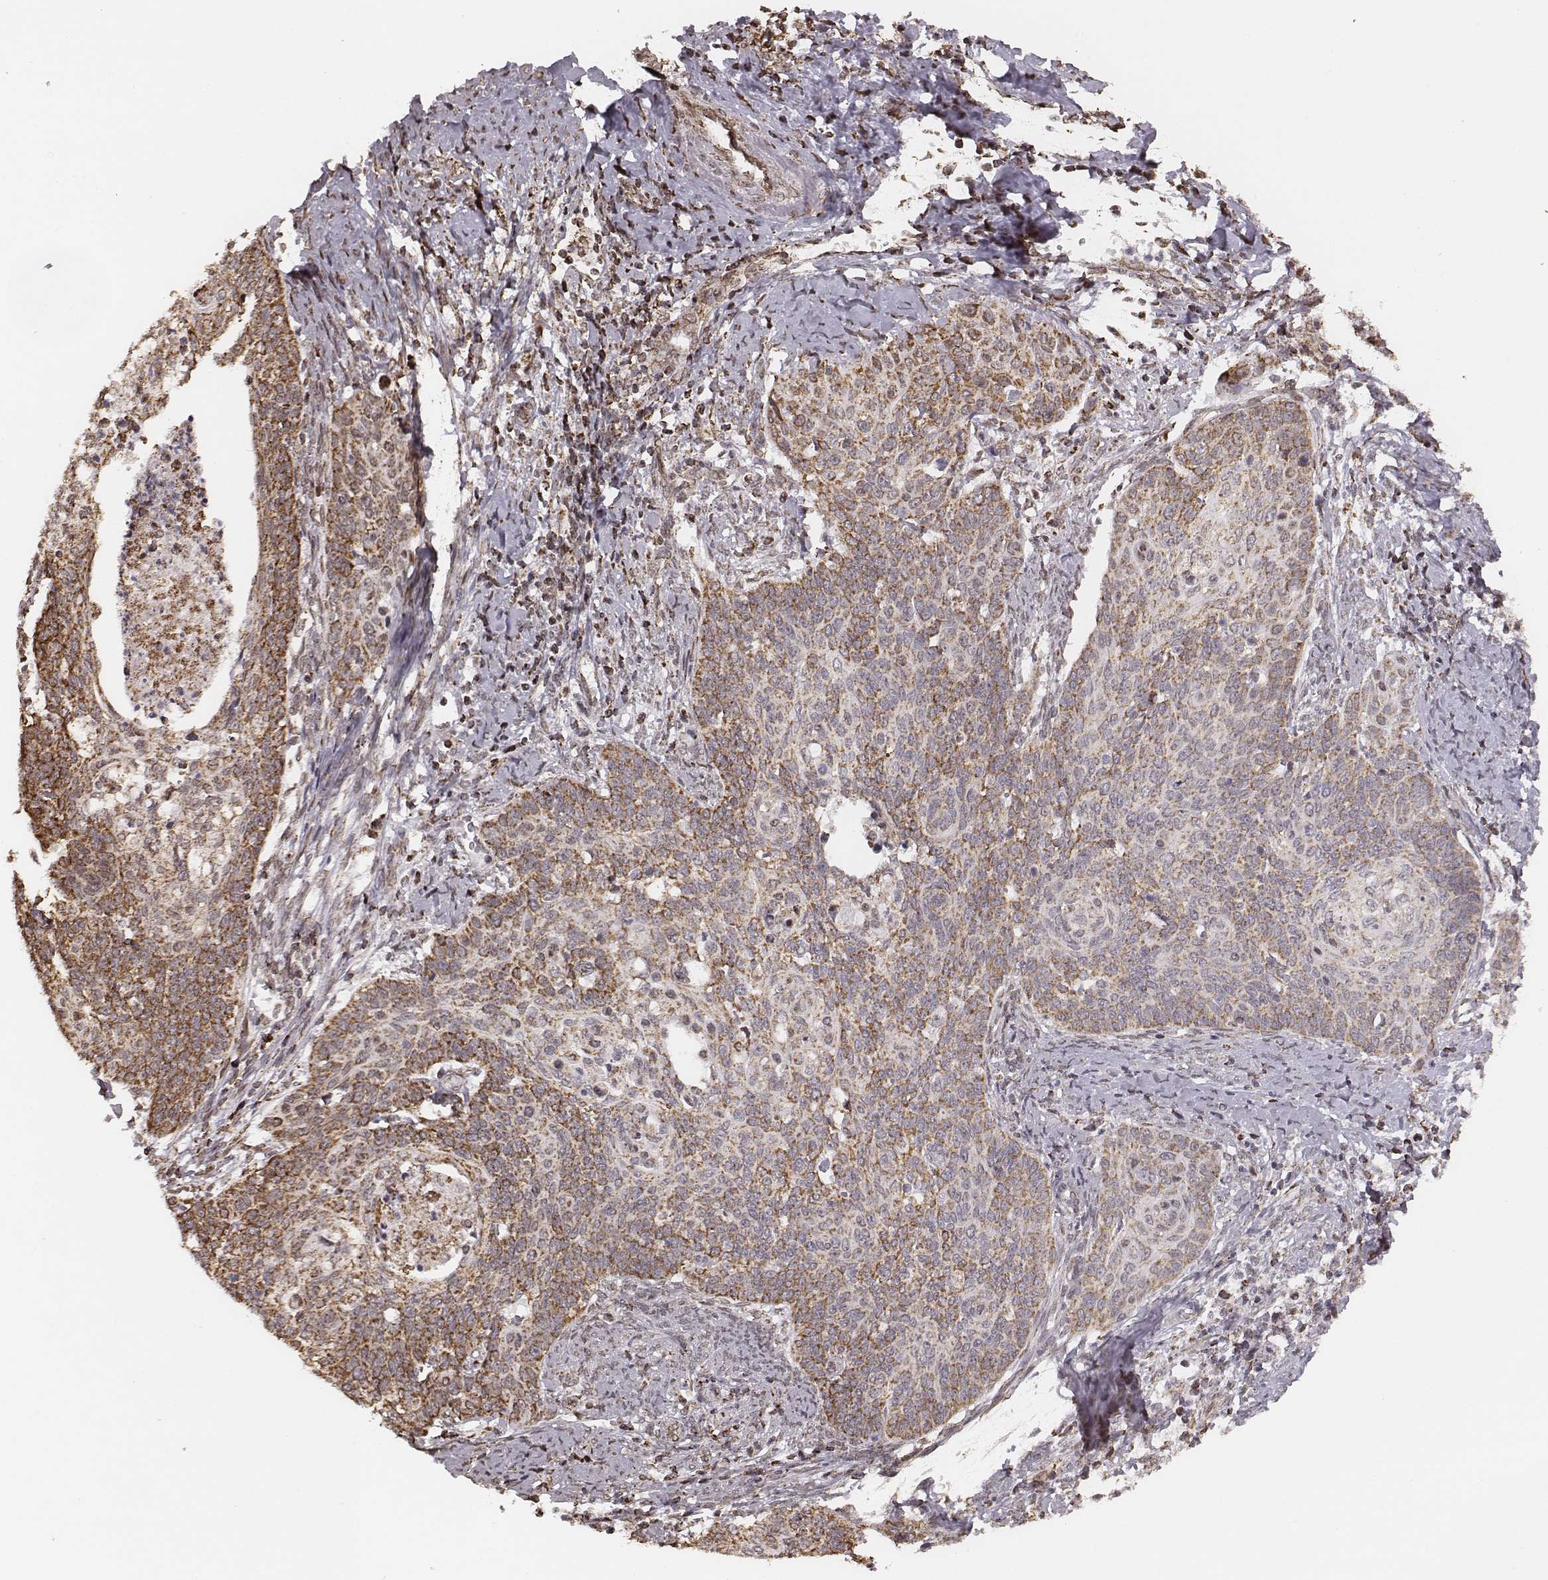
{"staining": {"intensity": "moderate", "quantity": ">75%", "location": "cytoplasmic/membranous"}, "tissue": "cervical cancer", "cell_type": "Tumor cells", "image_type": "cancer", "snomed": [{"axis": "morphology", "description": "Normal tissue, NOS"}, {"axis": "morphology", "description": "Squamous cell carcinoma, NOS"}, {"axis": "topography", "description": "Cervix"}], "caption": "Immunohistochemical staining of human squamous cell carcinoma (cervical) shows moderate cytoplasmic/membranous protein staining in approximately >75% of tumor cells.", "gene": "ACOT2", "patient": {"sex": "female", "age": 39}}